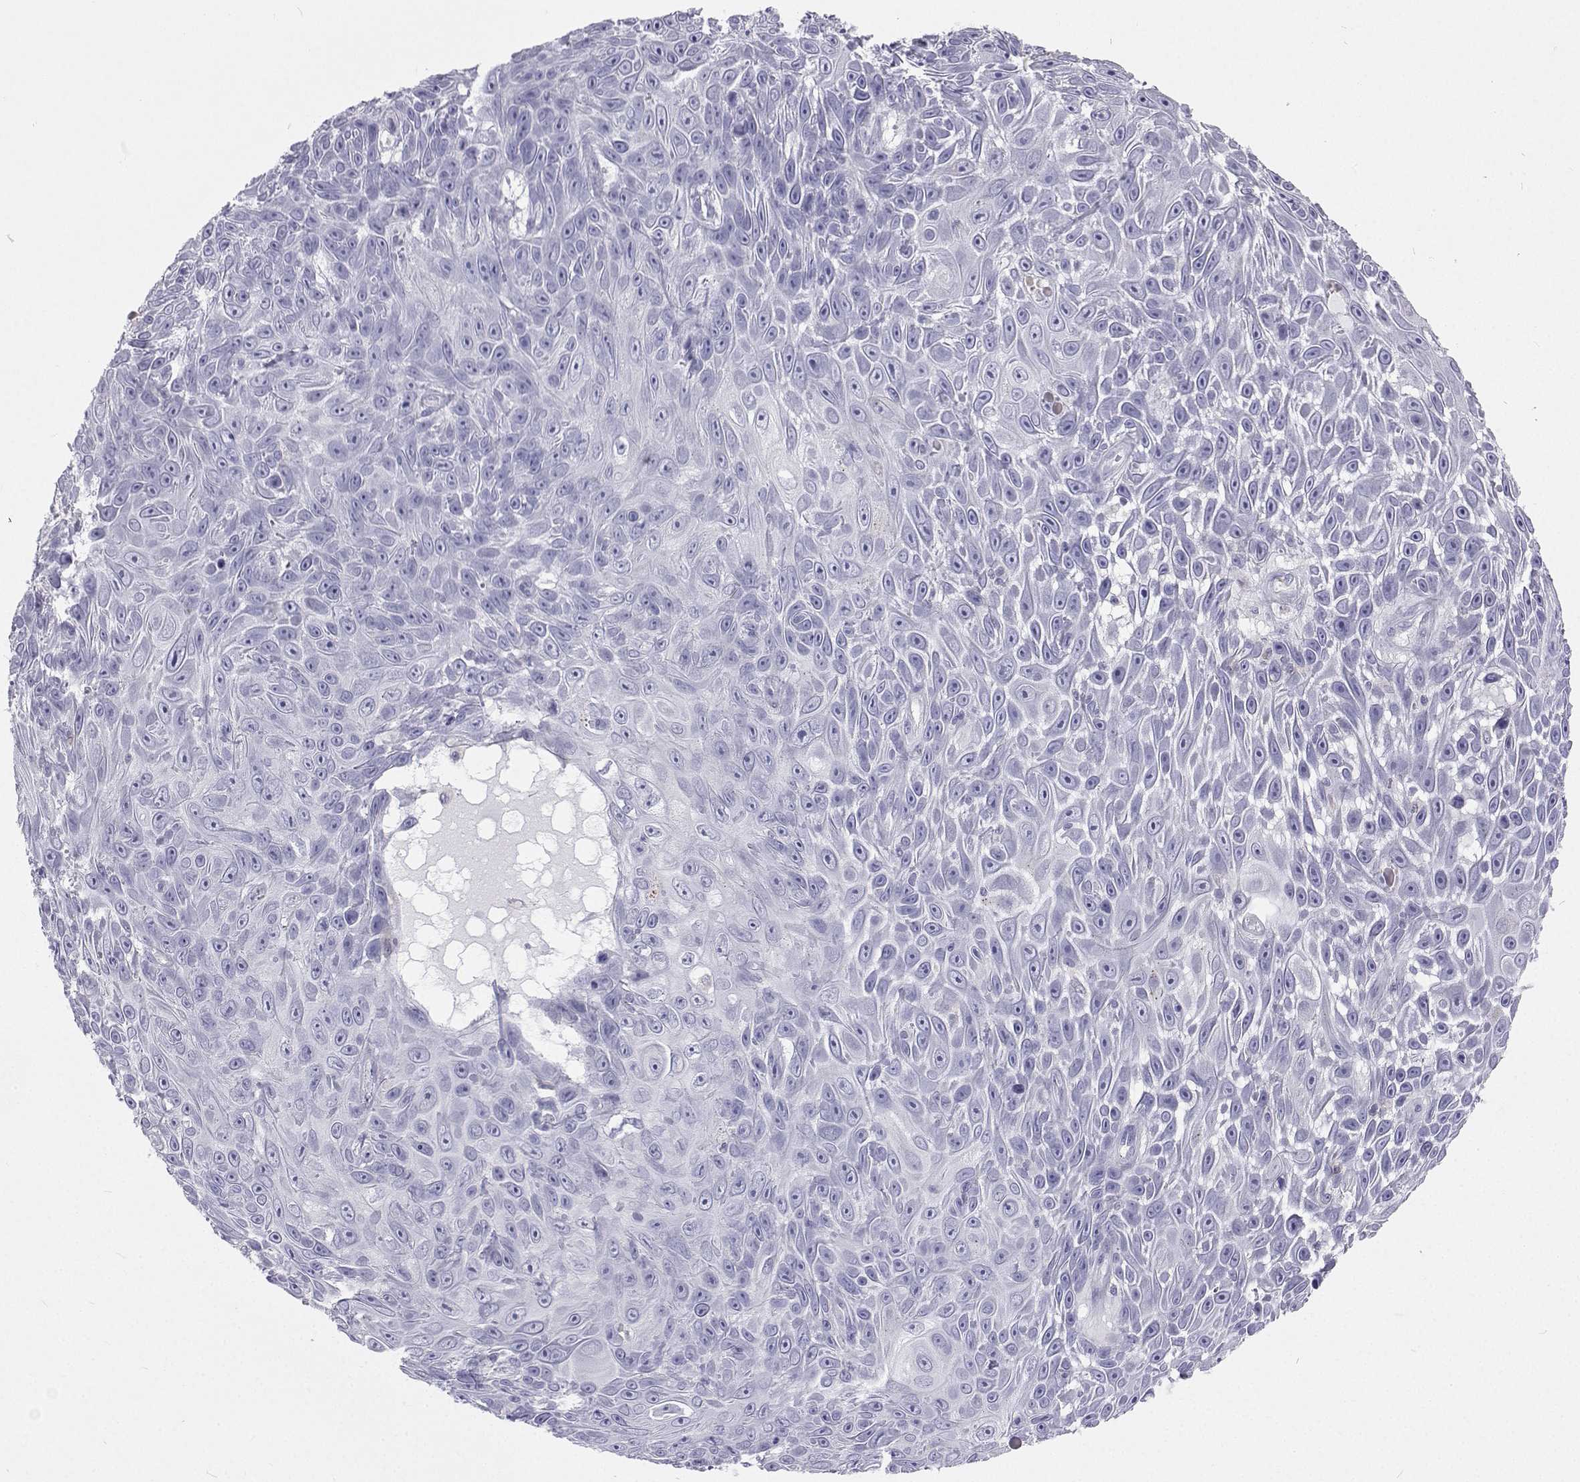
{"staining": {"intensity": "negative", "quantity": "none", "location": "none"}, "tissue": "skin cancer", "cell_type": "Tumor cells", "image_type": "cancer", "snomed": [{"axis": "morphology", "description": "Squamous cell carcinoma, NOS"}, {"axis": "topography", "description": "Skin"}], "caption": "Squamous cell carcinoma (skin) was stained to show a protein in brown. There is no significant positivity in tumor cells. (IHC, brightfield microscopy, high magnification).", "gene": "GALM", "patient": {"sex": "male", "age": 82}}